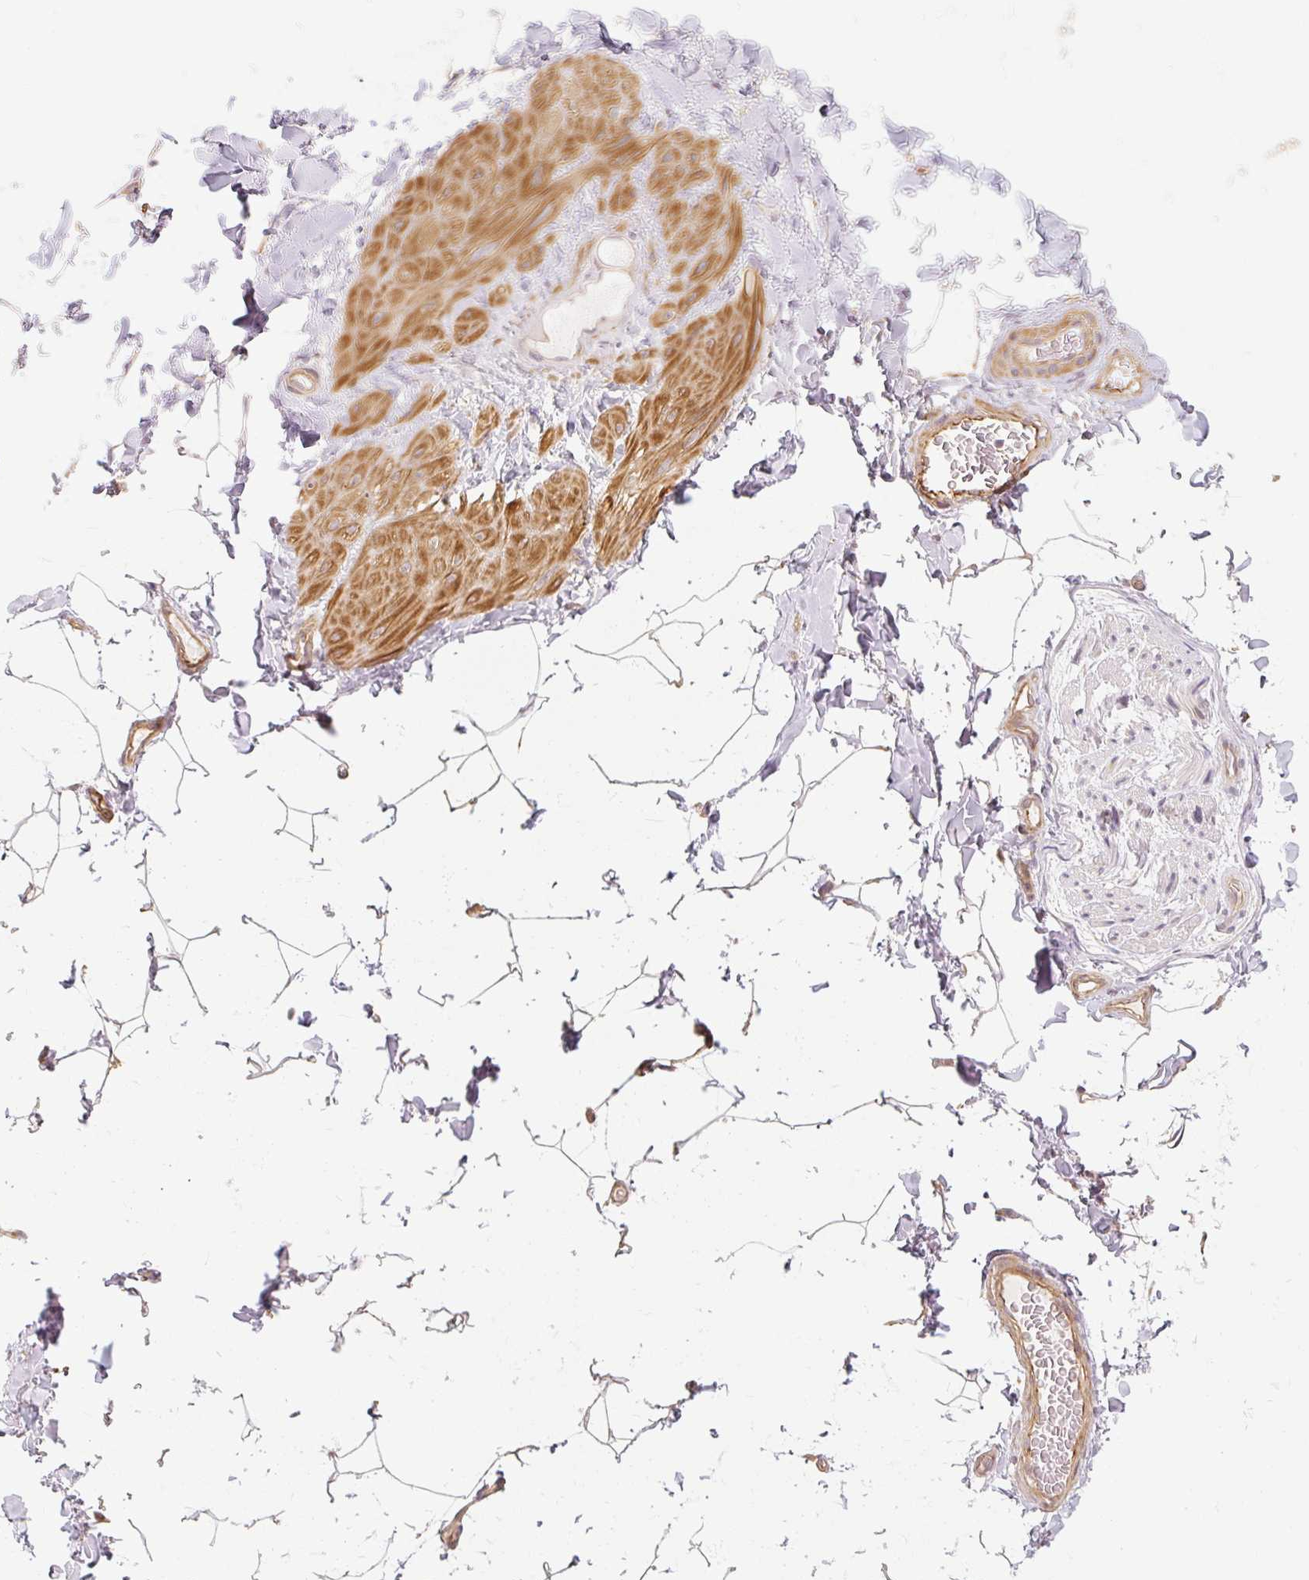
{"staining": {"intensity": "moderate", "quantity": "25%-75%", "location": "cytoplasmic/membranous"}, "tissue": "adipose tissue", "cell_type": "Adipocytes", "image_type": "normal", "snomed": [{"axis": "morphology", "description": "Normal tissue, NOS"}, {"axis": "topography", "description": "Vascular tissue"}, {"axis": "topography", "description": "Peripheral nerve tissue"}], "caption": "Adipose tissue stained with DAB IHC exhibits medium levels of moderate cytoplasmic/membranous positivity in approximately 25%-75% of adipocytes.", "gene": "RB1CC1", "patient": {"sex": "male", "age": 41}}